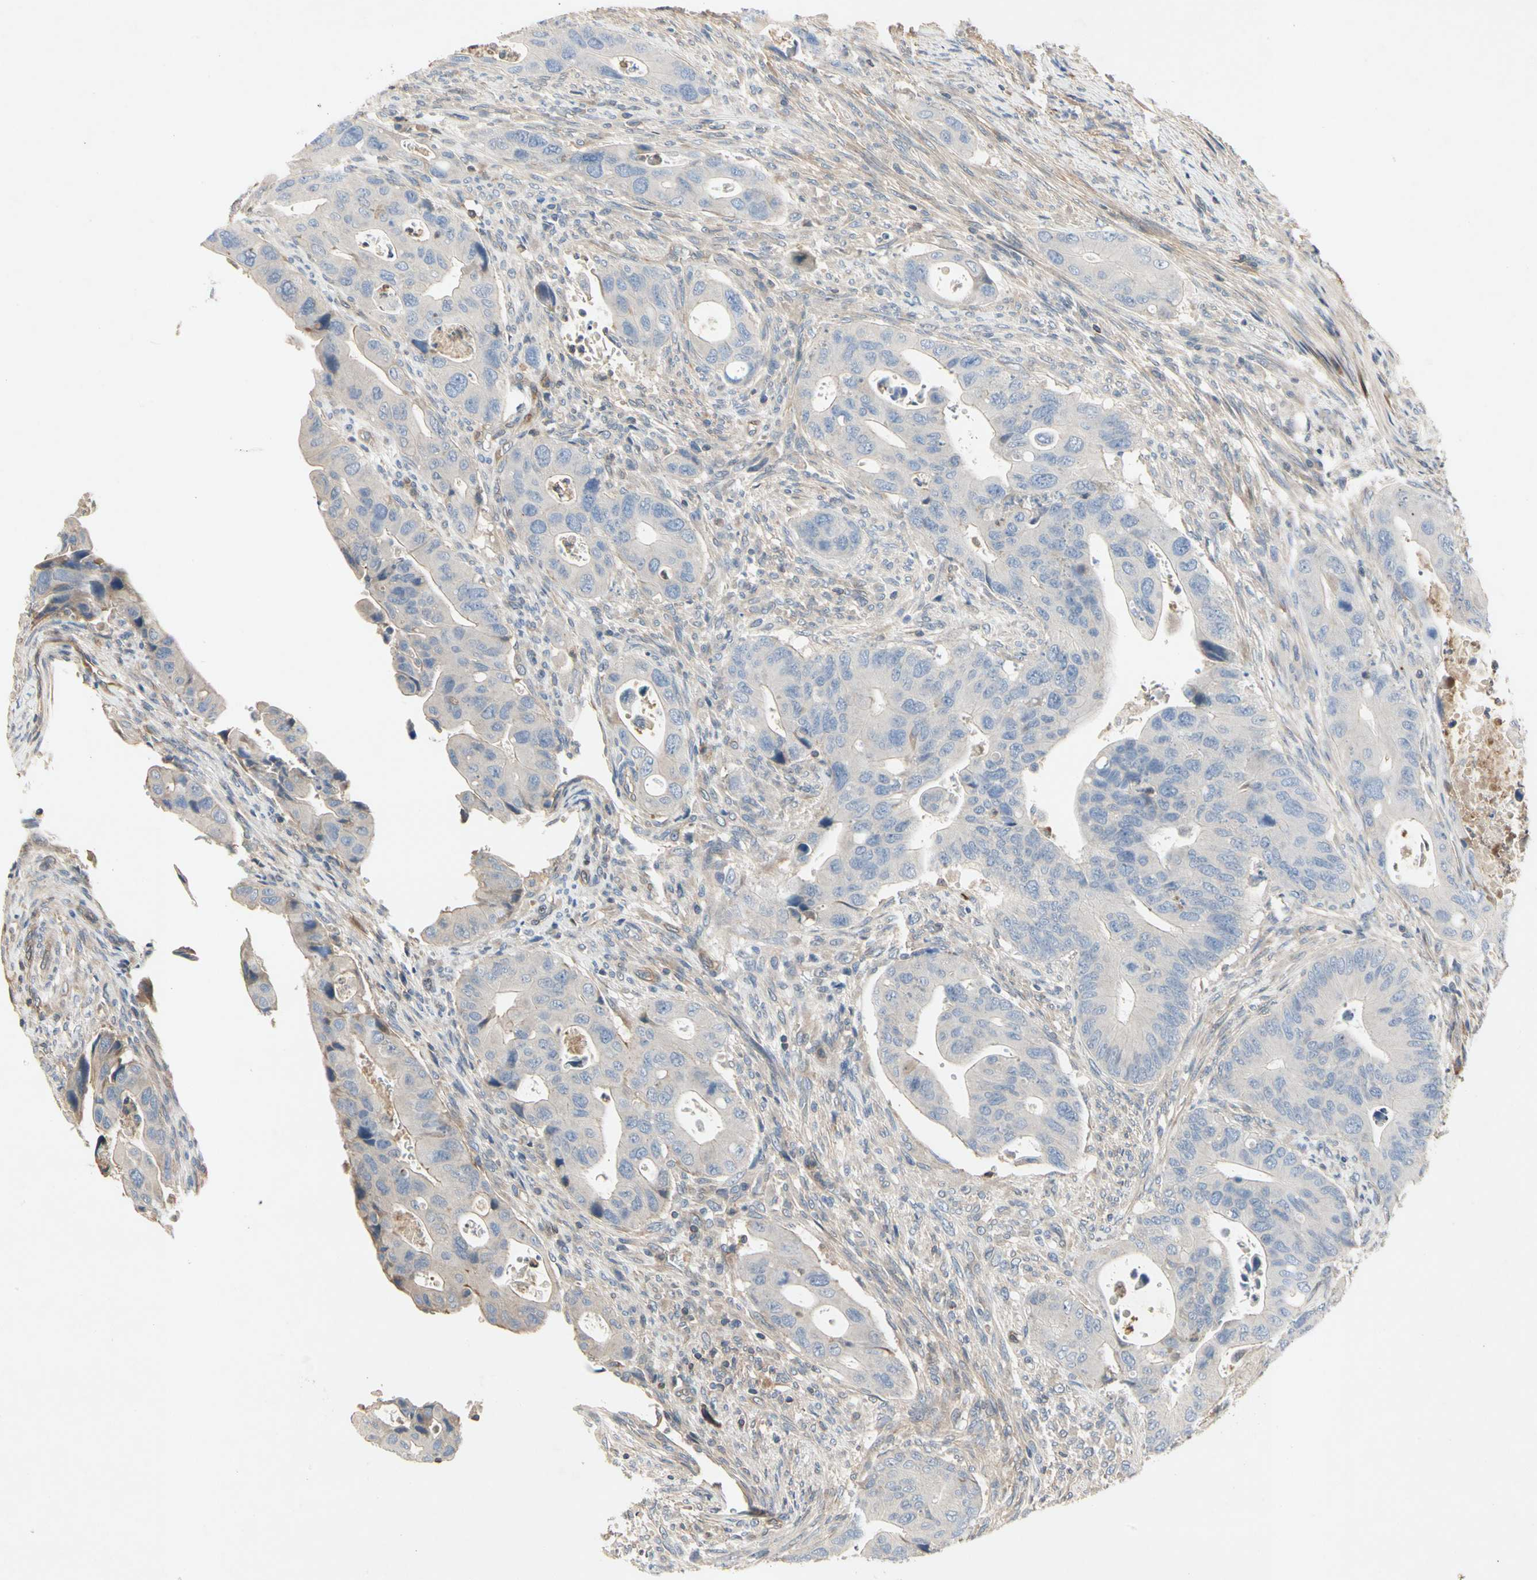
{"staining": {"intensity": "negative", "quantity": "none", "location": "none"}, "tissue": "colorectal cancer", "cell_type": "Tumor cells", "image_type": "cancer", "snomed": [{"axis": "morphology", "description": "Adenocarcinoma, NOS"}, {"axis": "topography", "description": "Rectum"}], "caption": "Image shows no protein staining in tumor cells of colorectal cancer tissue.", "gene": "CRTAC1", "patient": {"sex": "female", "age": 57}}